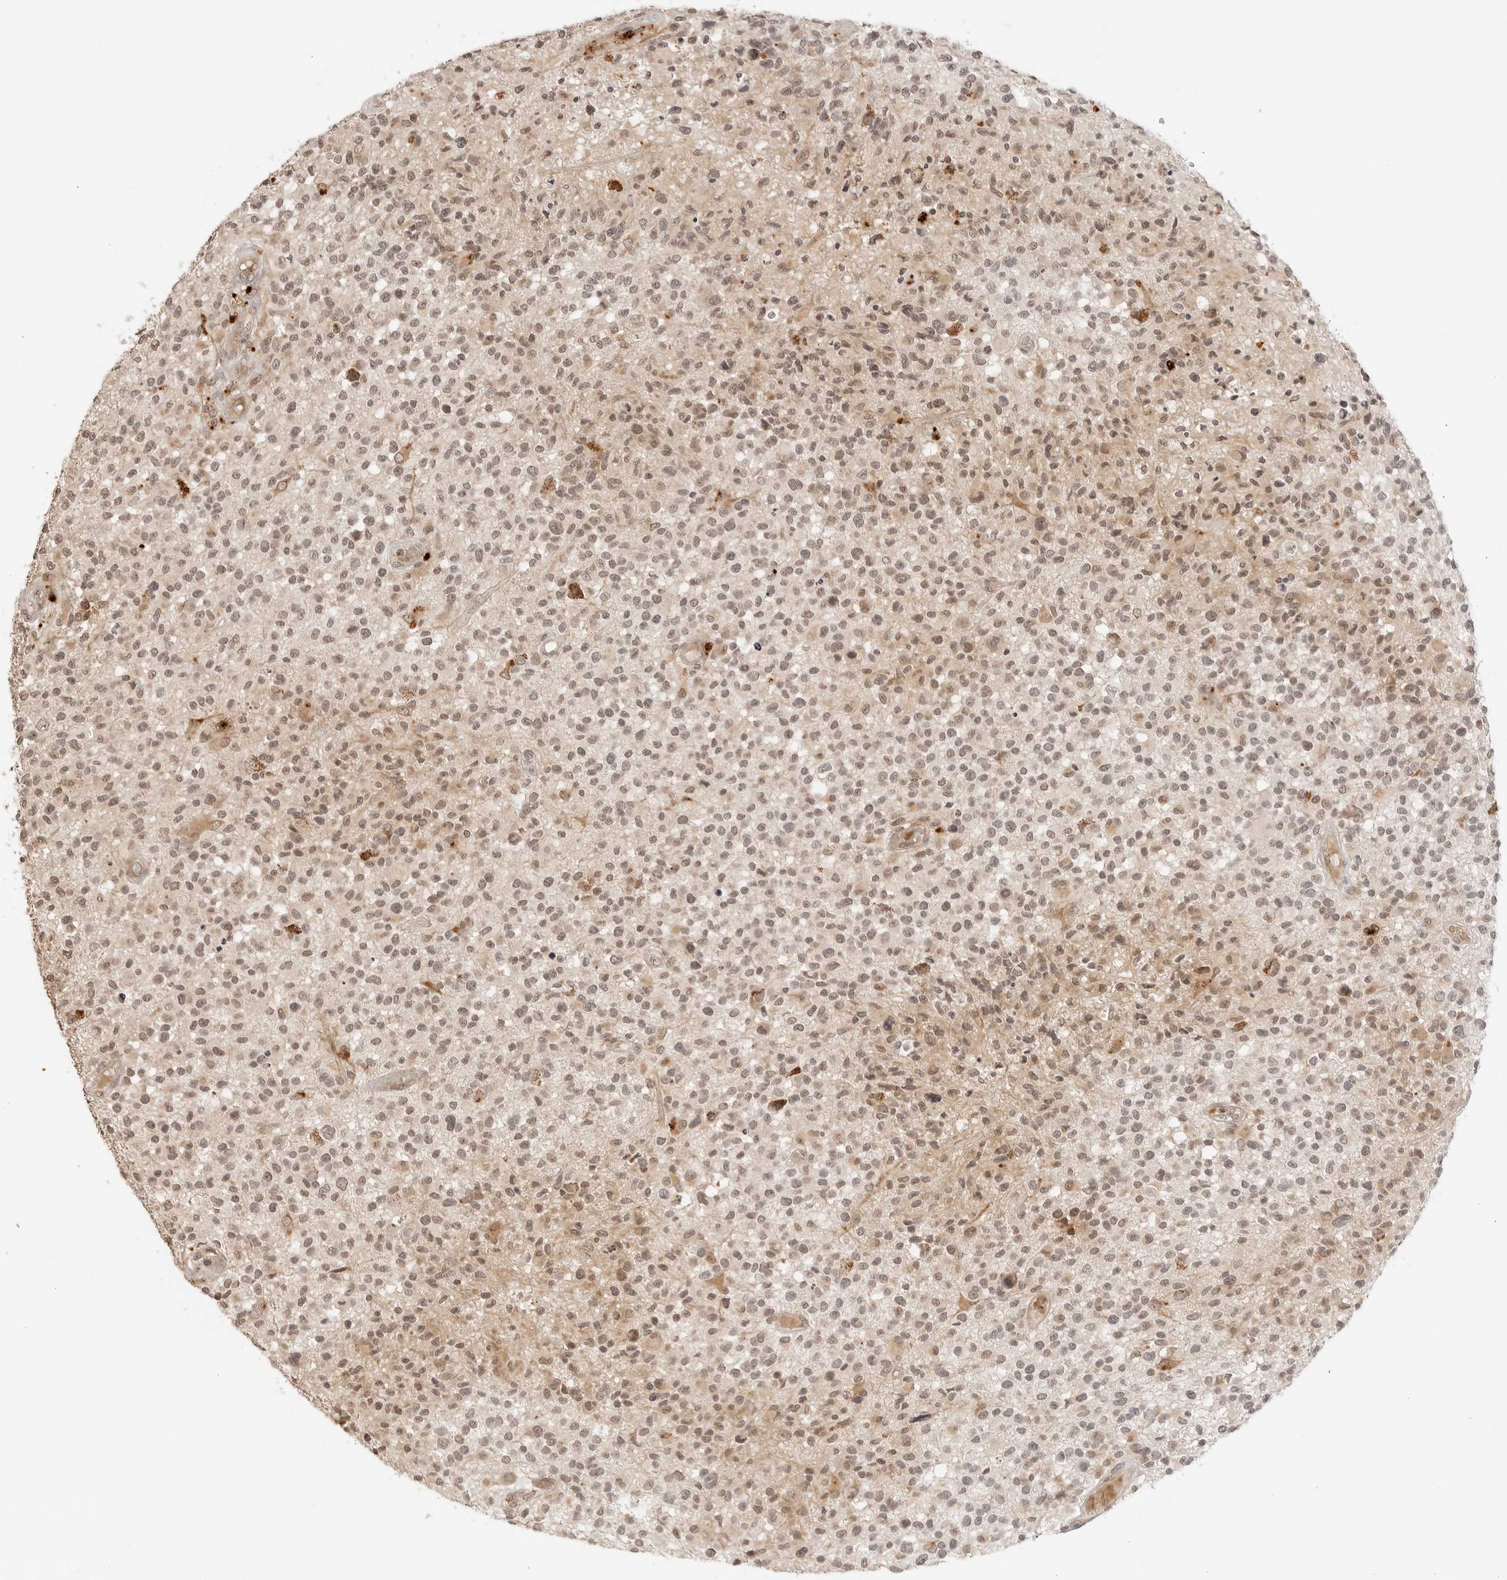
{"staining": {"intensity": "weak", "quantity": ">75%", "location": "cytoplasmic/membranous,nuclear"}, "tissue": "glioma", "cell_type": "Tumor cells", "image_type": "cancer", "snomed": [{"axis": "morphology", "description": "Glioma, malignant, High grade"}, {"axis": "morphology", "description": "Glioblastoma, NOS"}, {"axis": "topography", "description": "Brain"}], "caption": "Tumor cells show low levels of weak cytoplasmic/membranous and nuclear positivity in about >75% of cells in high-grade glioma (malignant). The staining was performed using DAB to visualize the protein expression in brown, while the nuclei were stained in blue with hematoxylin (Magnification: 20x).", "gene": "GPR34", "patient": {"sex": "male", "age": 60}}